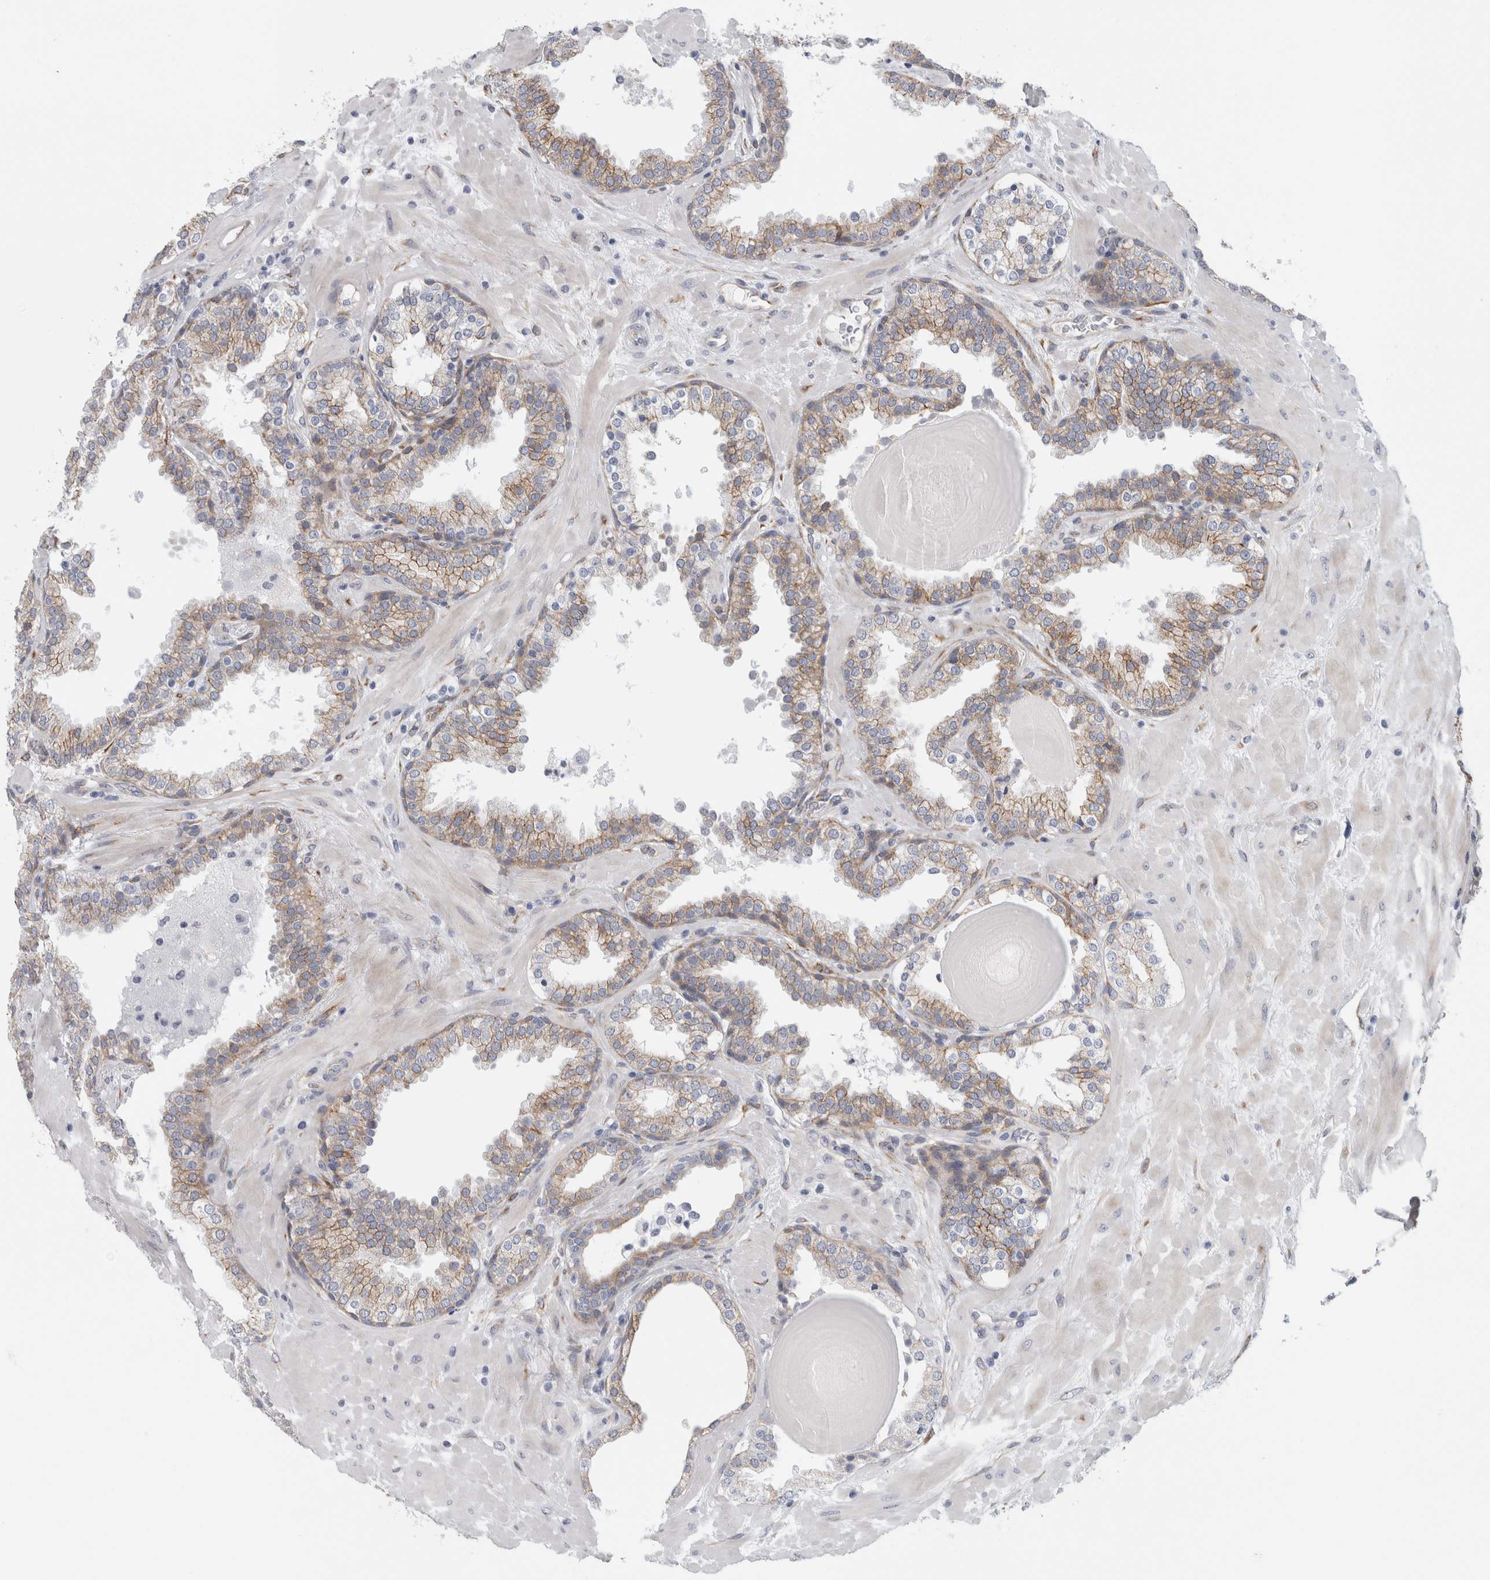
{"staining": {"intensity": "weak", "quantity": "<25%", "location": "cytoplasmic/membranous"}, "tissue": "prostate", "cell_type": "Glandular cells", "image_type": "normal", "snomed": [{"axis": "morphology", "description": "Normal tissue, NOS"}, {"axis": "topography", "description": "Prostate"}], "caption": "Glandular cells show no significant protein positivity in normal prostate. (DAB immunohistochemistry (IHC) visualized using brightfield microscopy, high magnification).", "gene": "B3GNT3", "patient": {"sex": "male", "age": 51}}